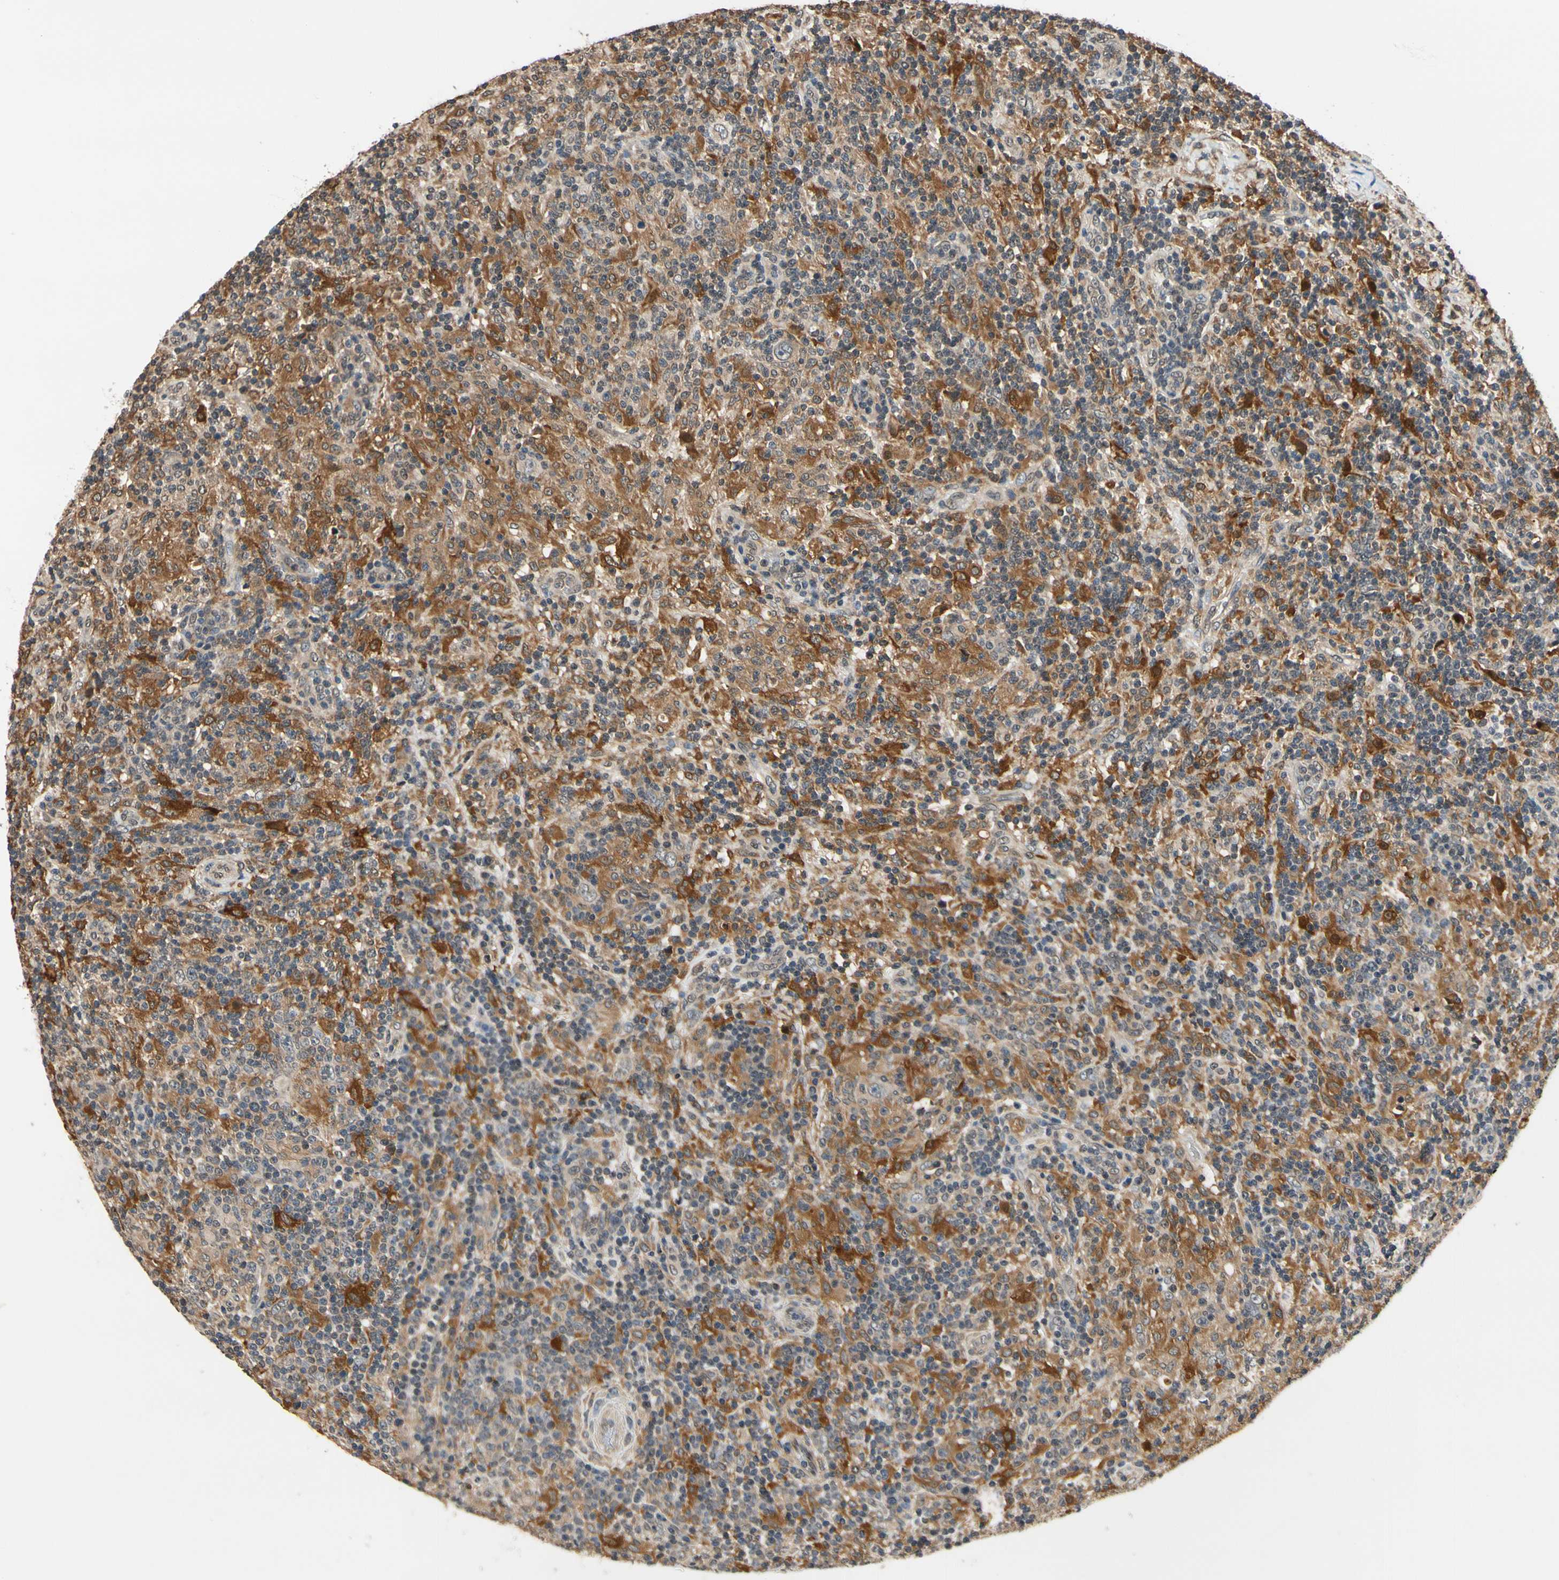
{"staining": {"intensity": "negative", "quantity": "none", "location": "none"}, "tissue": "lymphoma", "cell_type": "Tumor cells", "image_type": "cancer", "snomed": [{"axis": "morphology", "description": "Hodgkin's disease, NOS"}, {"axis": "topography", "description": "Lymph node"}], "caption": "Tumor cells are negative for protein expression in human lymphoma.", "gene": "GCLC", "patient": {"sex": "male", "age": 70}}